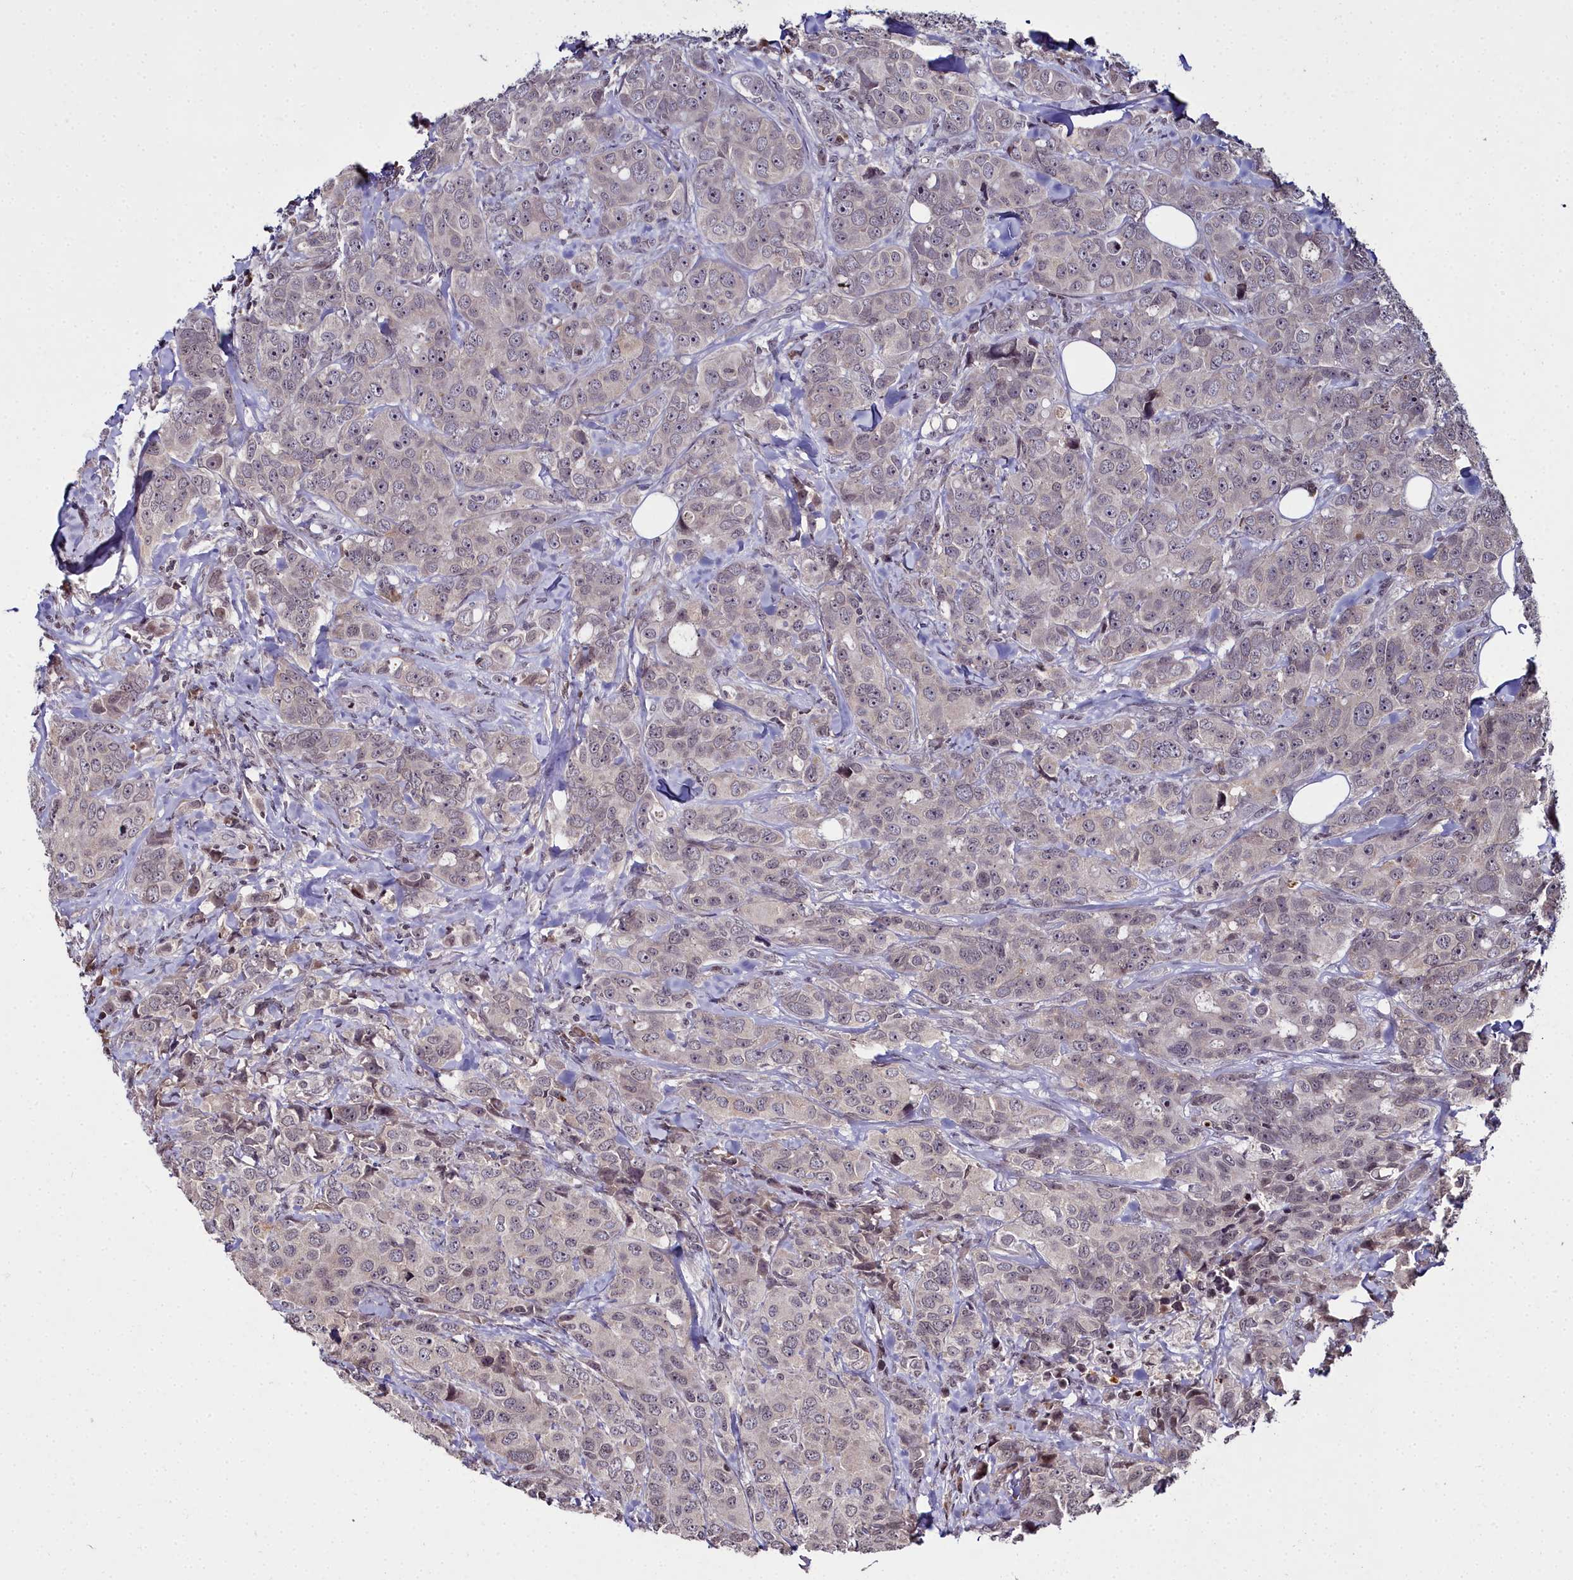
{"staining": {"intensity": "weak", "quantity": "<25%", "location": "cytoplasmic/membranous"}, "tissue": "breast cancer", "cell_type": "Tumor cells", "image_type": "cancer", "snomed": [{"axis": "morphology", "description": "Duct carcinoma"}, {"axis": "topography", "description": "Breast"}], "caption": "The immunohistochemistry photomicrograph has no significant positivity in tumor cells of breast cancer (intraductal carcinoma) tissue.", "gene": "FZD4", "patient": {"sex": "female", "age": 43}}